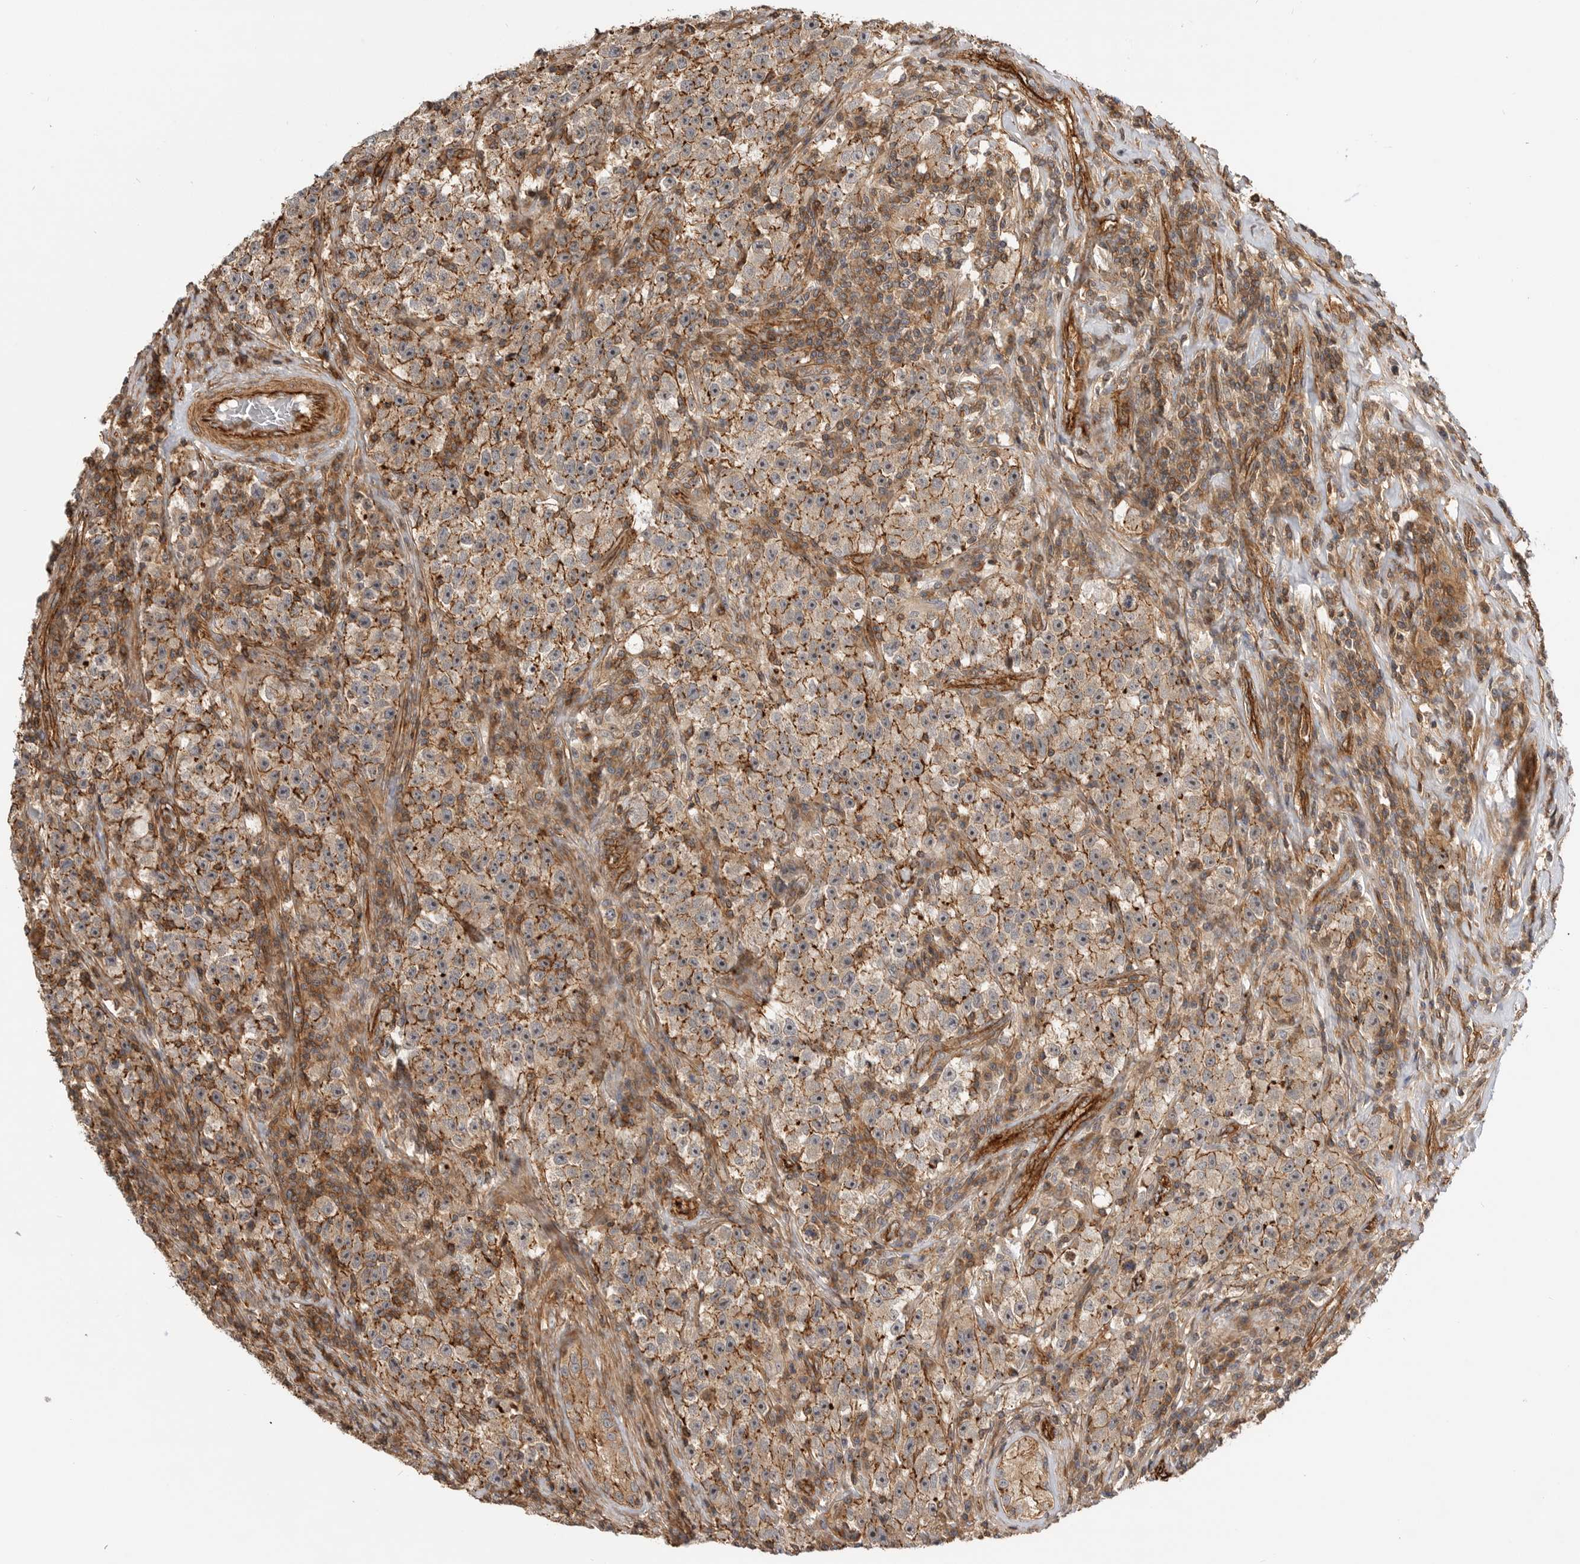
{"staining": {"intensity": "moderate", "quantity": ">75%", "location": "cytoplasmic/membranous"}, "tissue": "testis cancer", "cell_type": "Tumor cells", "image_type": "cancer", "snomed": [{"axis": "morphology", "description": "Seminoma, NOS"}, {"axis": "topography", "description": "Testis"}], "caption": "This is a micrograph of immunohistochemistry staining of seminoma (testis), which shows moderate positivity in the cytoplasmic/membranous of tumor cells.", "gene": "GPATCH2", "patient": {"sex": "male", "age": 22}}